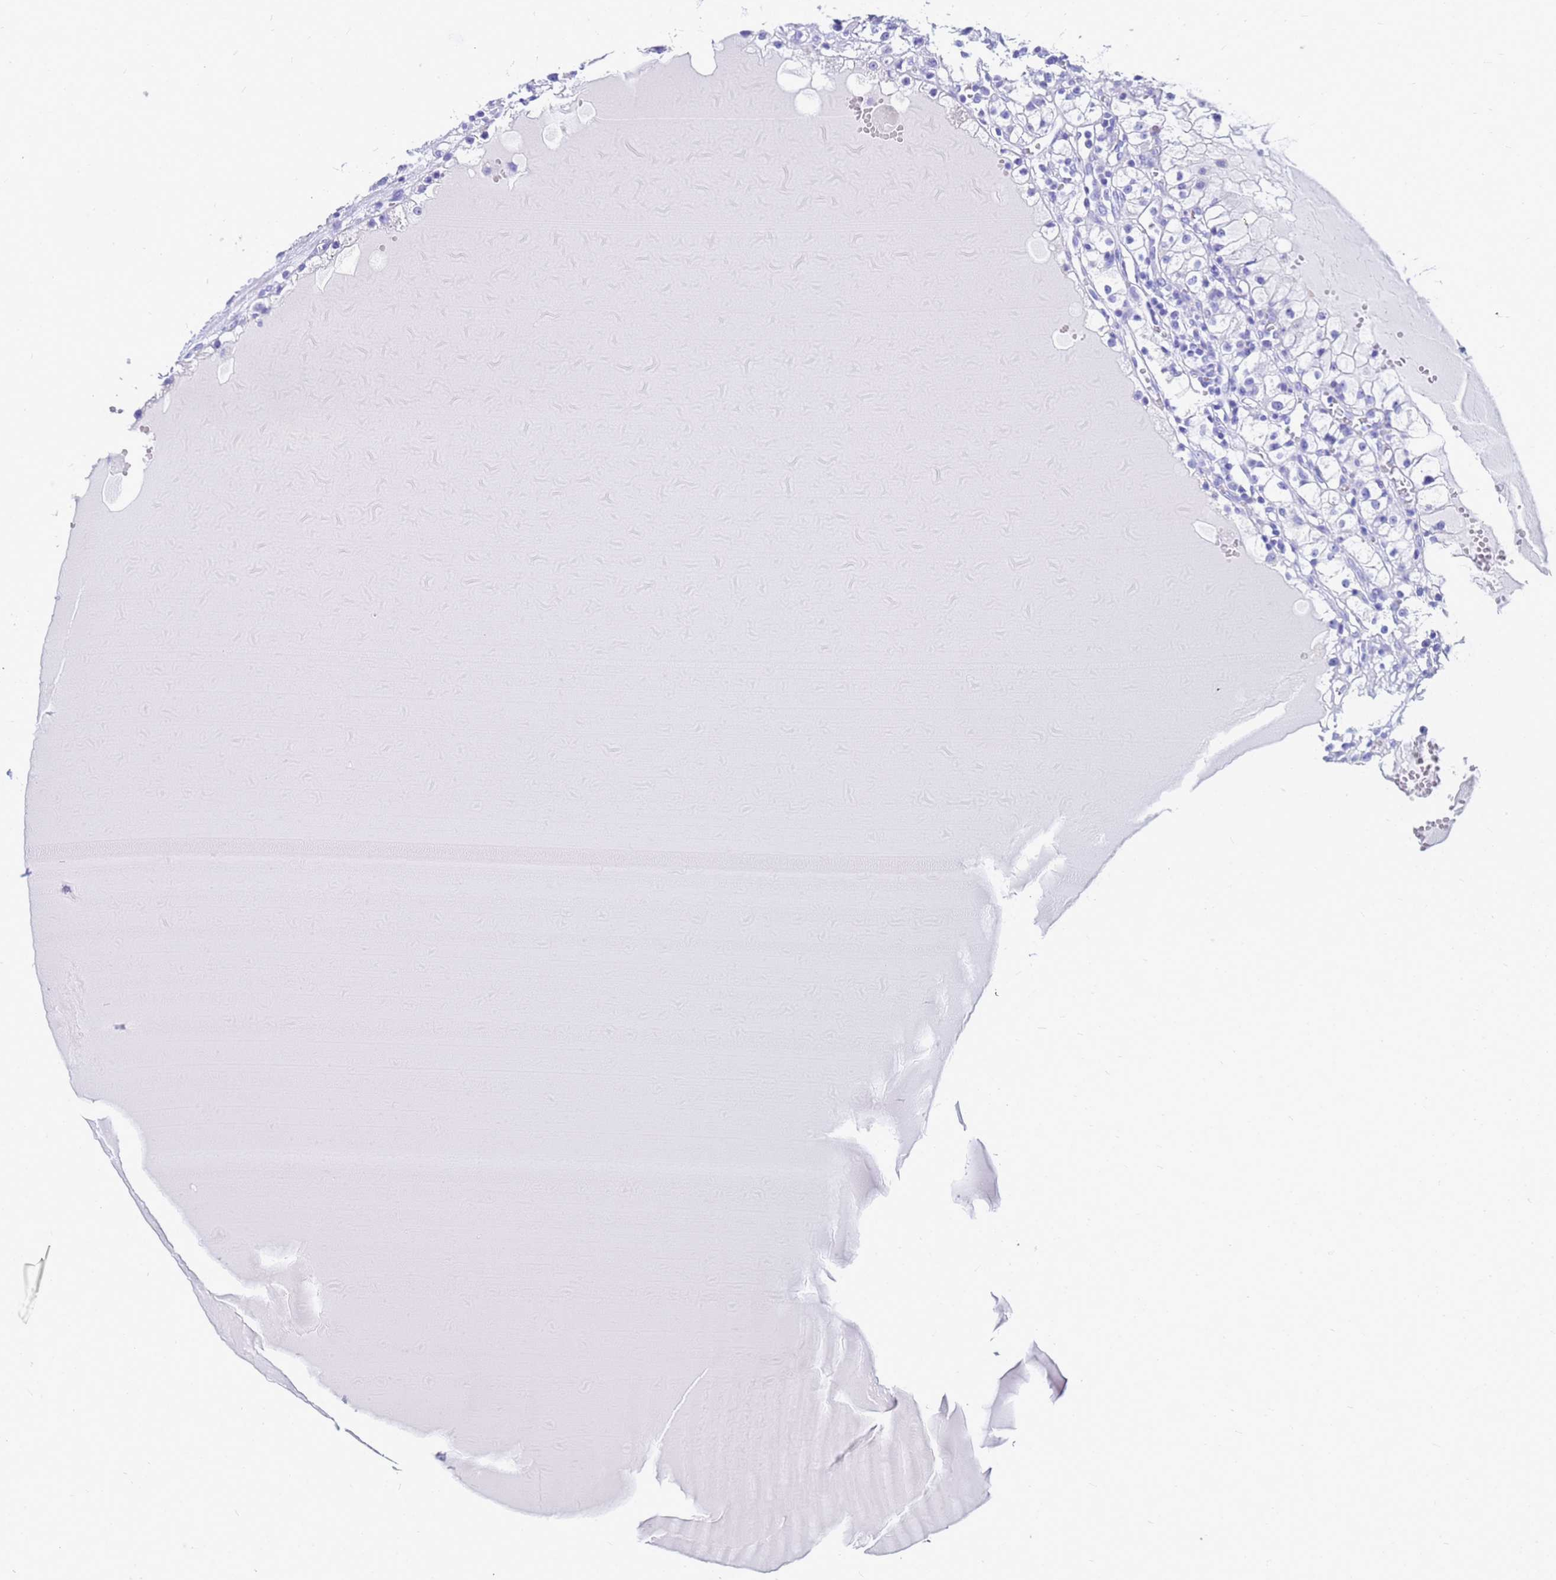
{"staining": {"intensity": "negative", "quantity": "none", "location": "none"}, "tissue": "renal cancer", "cell_type": "Tumor cells", "image_type": "cancer", "snomed": [{"axis": "morphology", "description": "Adenocarcinoma, NOS"}, {"axis": "topography", "description": "Kidney"}], "caption": "A micrograph of human adenocarcinoma (renal) is negative for staining in tumor cells.", "gene": "CKB", "patient": {"sex": "male", "age": 56}}